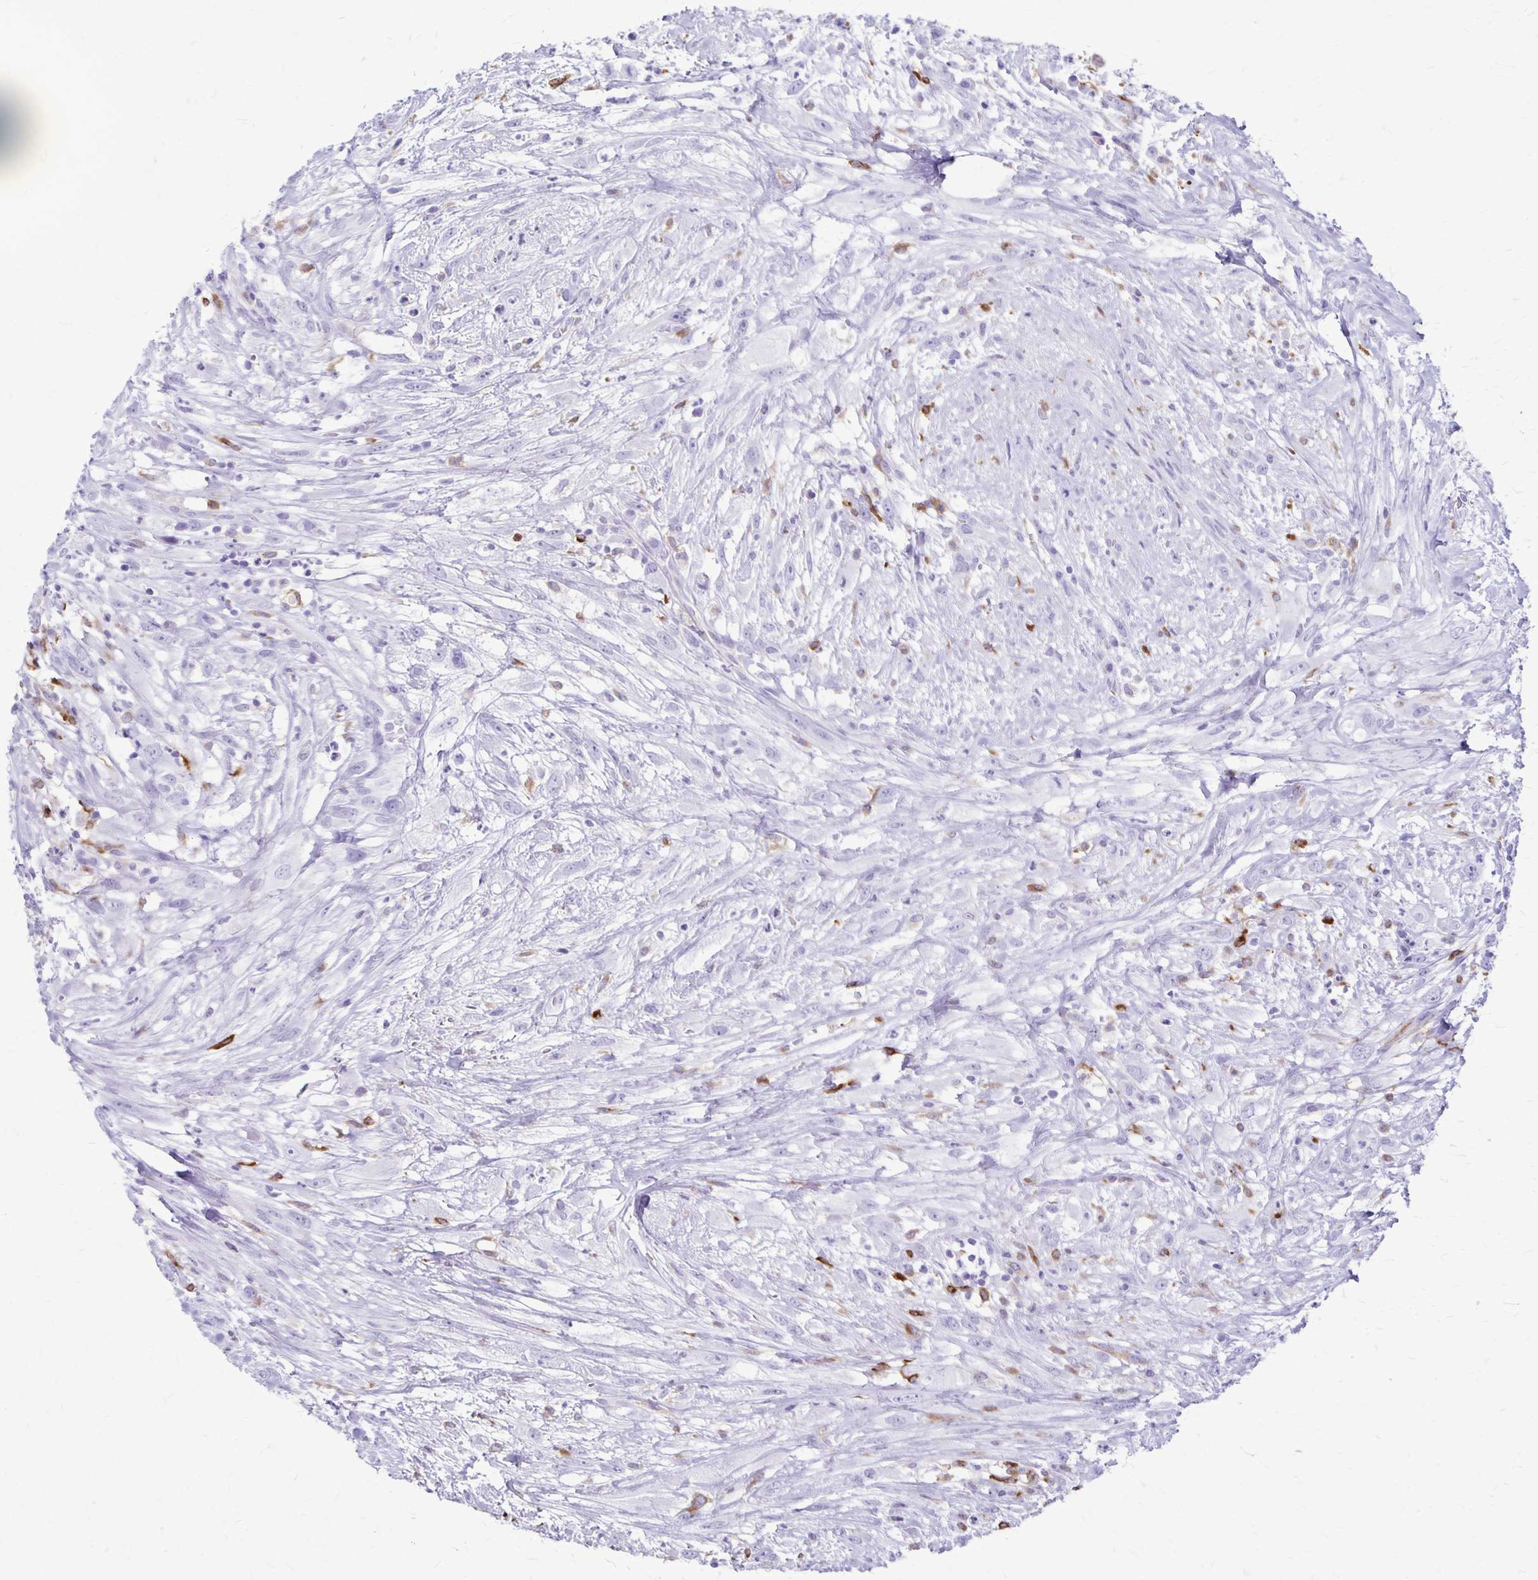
{"staining": {"intensity": "negative", "quantity": "none", "location": "none"}, "tissue": "head and neck cancer", "cell_type": "Tumor cells", "image_type": "cancer", "snomed": [{"axis": "morphology", "description": "Squamous cell carcinoma, NOS"}, {"axis": "topography", "description": "Head-Neck"}], "caption": "Immunohistochemistry (IHC) histopathology image of head and neck cancer (squamous cell carcinoma) stained for a protein (brown), which exhibits no staining in tumor cells.", "gene": "RTN1", "patient": {"sex": "male", "age": 65}}